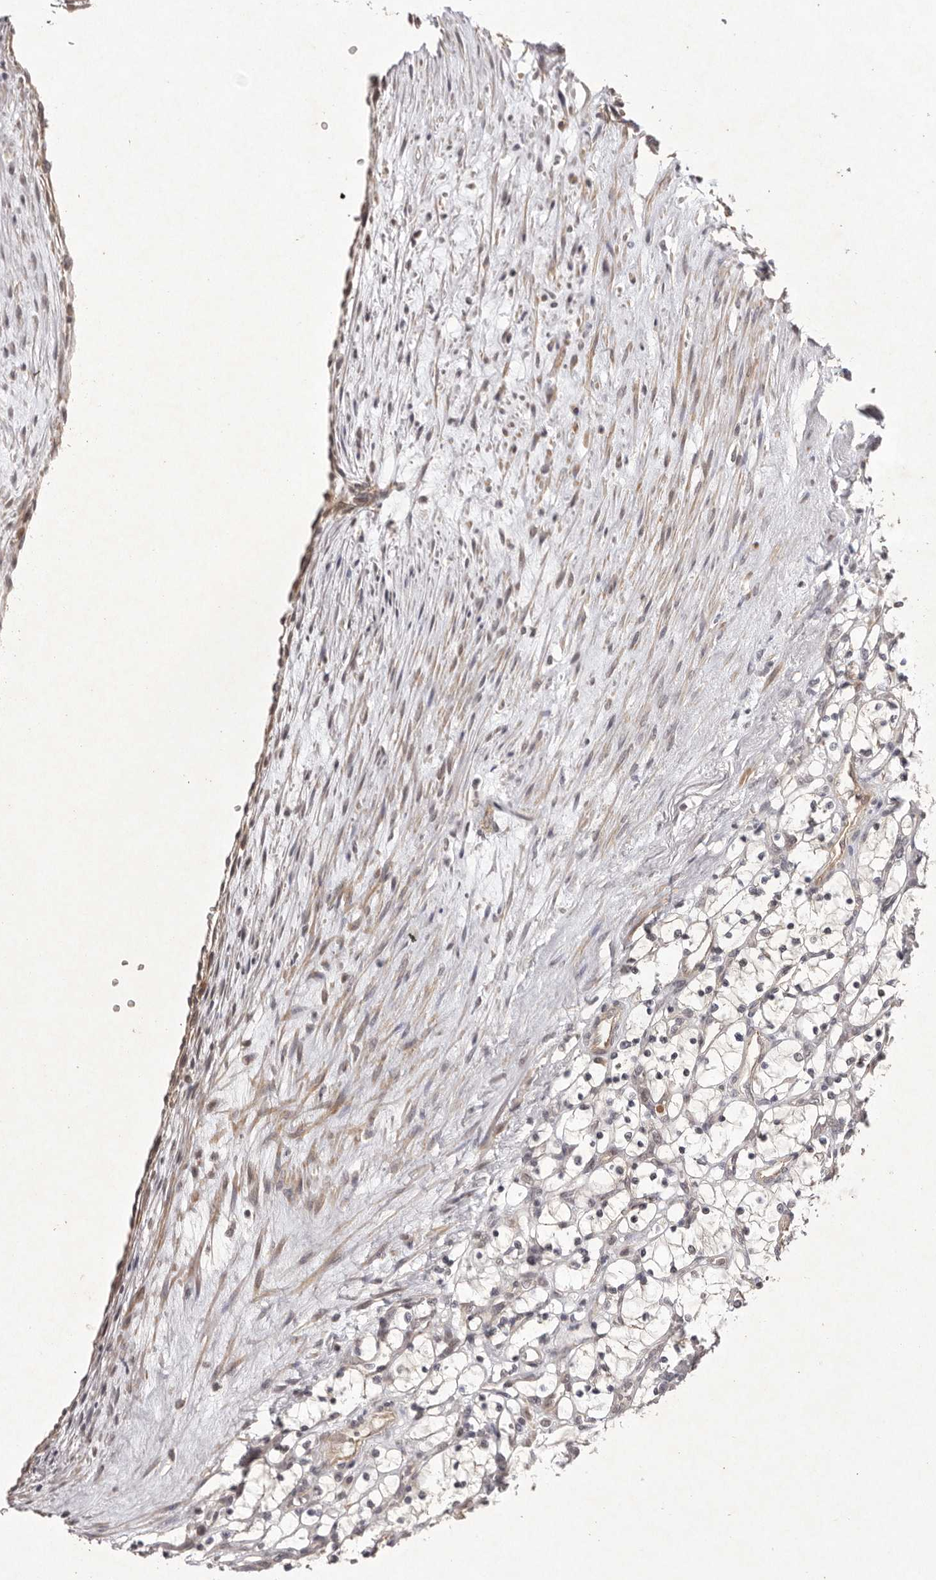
{"staining": {"intensity": "weak", "quantity": "<25%", "location": "cytoplasmic/membranous"}, "tissue": "renal cancer", "cell_type": "Tumor cells", "image_type": "cancer", "snomed": [{"axis": "morphology", "description": "Adenocarcinoma, NOS"}, {"axis": "topography", "description": "Kidney"}], "caption": "IHC photomicrograph of neoplastic tissue: human renal cancer stained with DAB exhibits no significant protein staining in tumor cells.", "gene": "BUD31", "patient": {"sex": "female", "age": 69}}